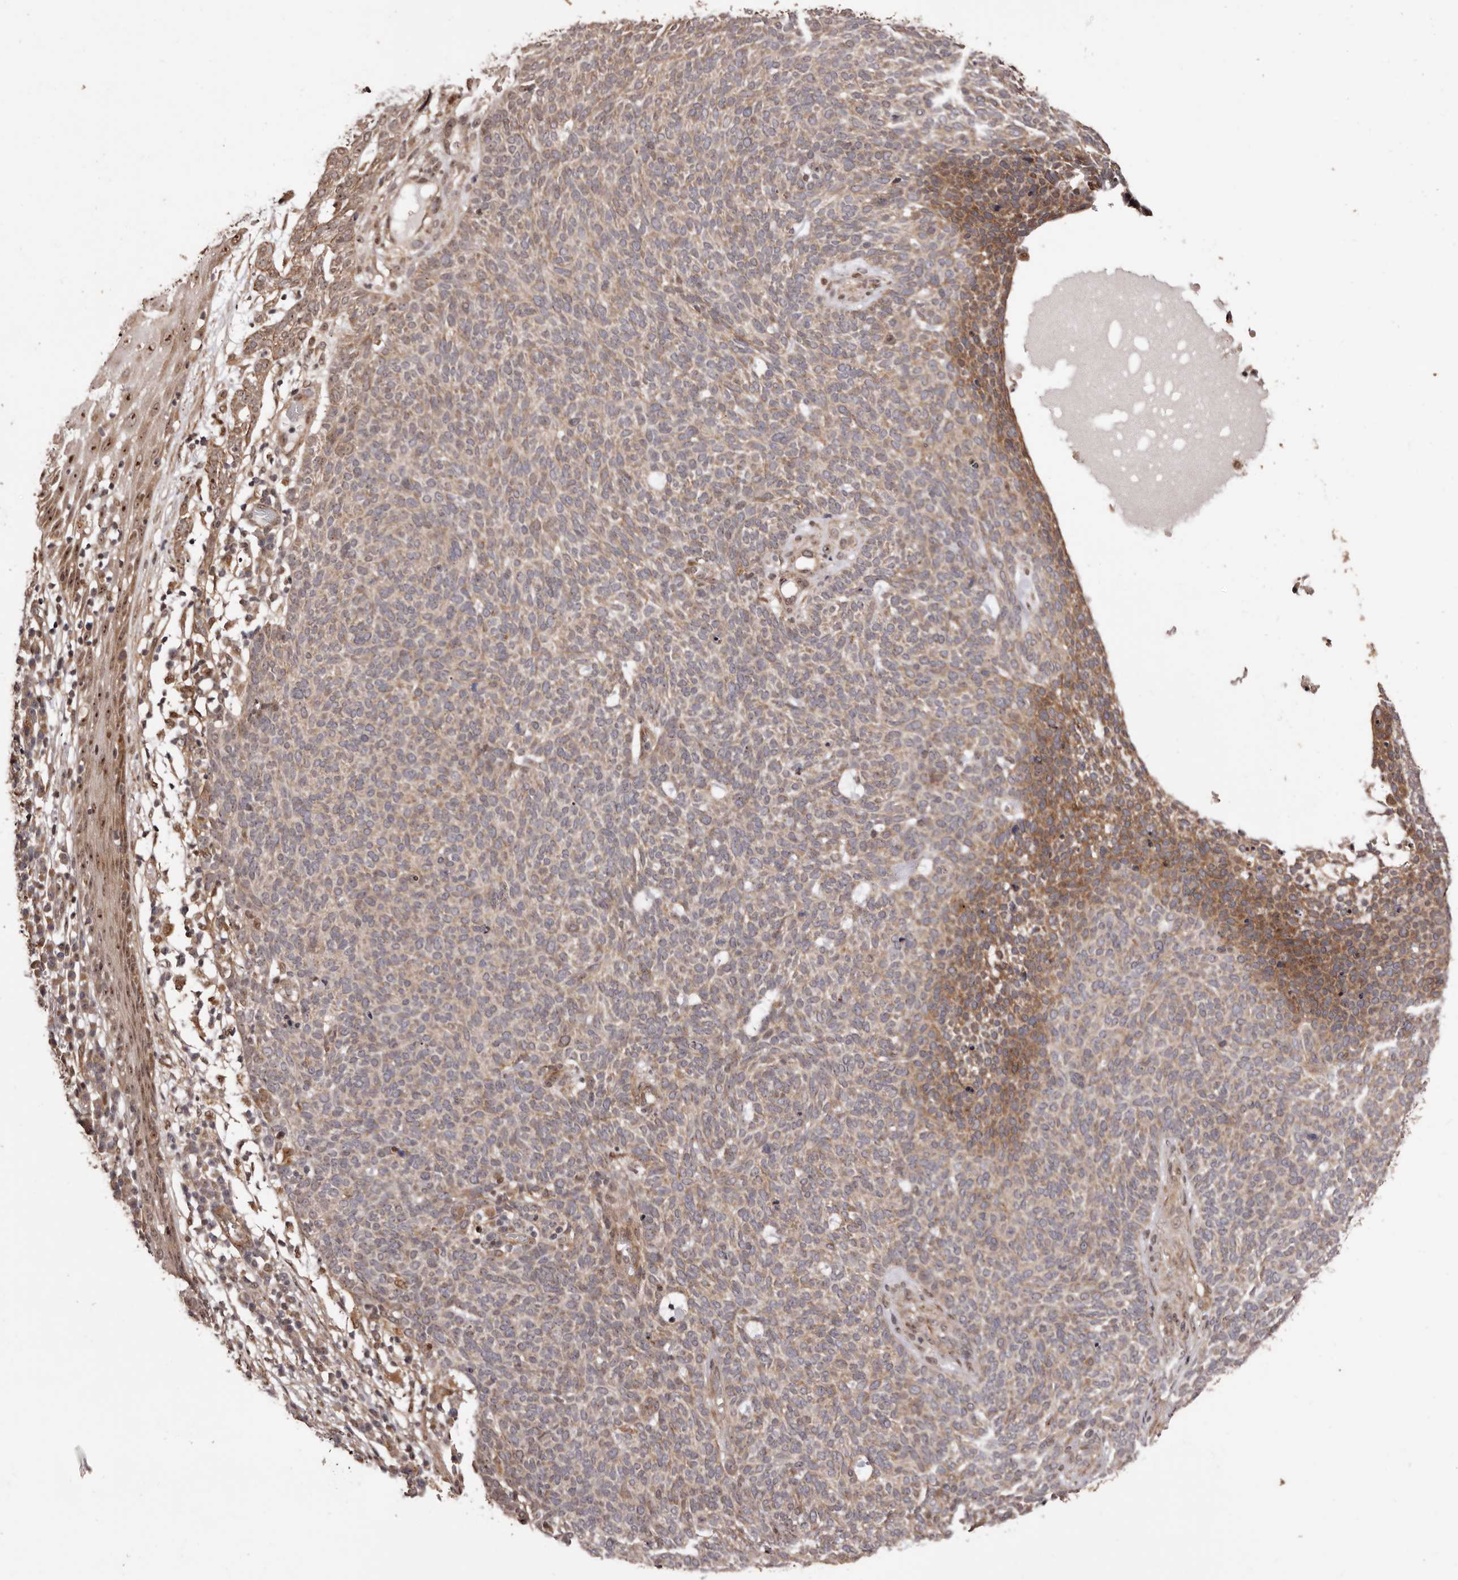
{"staining": {"intensity": "moderate", "quantity": "25%-75%", "location": "cytoplasmic/membranous"}, "tissue": "skin cancer", "cell_type": "Tumor cells", "image_type": "cancer", "snomed": [{"axis": "morphology", "description": "Squamous cell carcinoma, NOS"}, {"axis": "topography", "description": "Skin"}], "caption": "Squamous cell carcinoma (skin) was stained to show a protein in brown. There is medium levels of moderate cytoplasmic/membranous expression in about 25%-75% of tumor cells.", "gene": "ZCCHC7", "patient": {"sex": "female", "age": 90}}